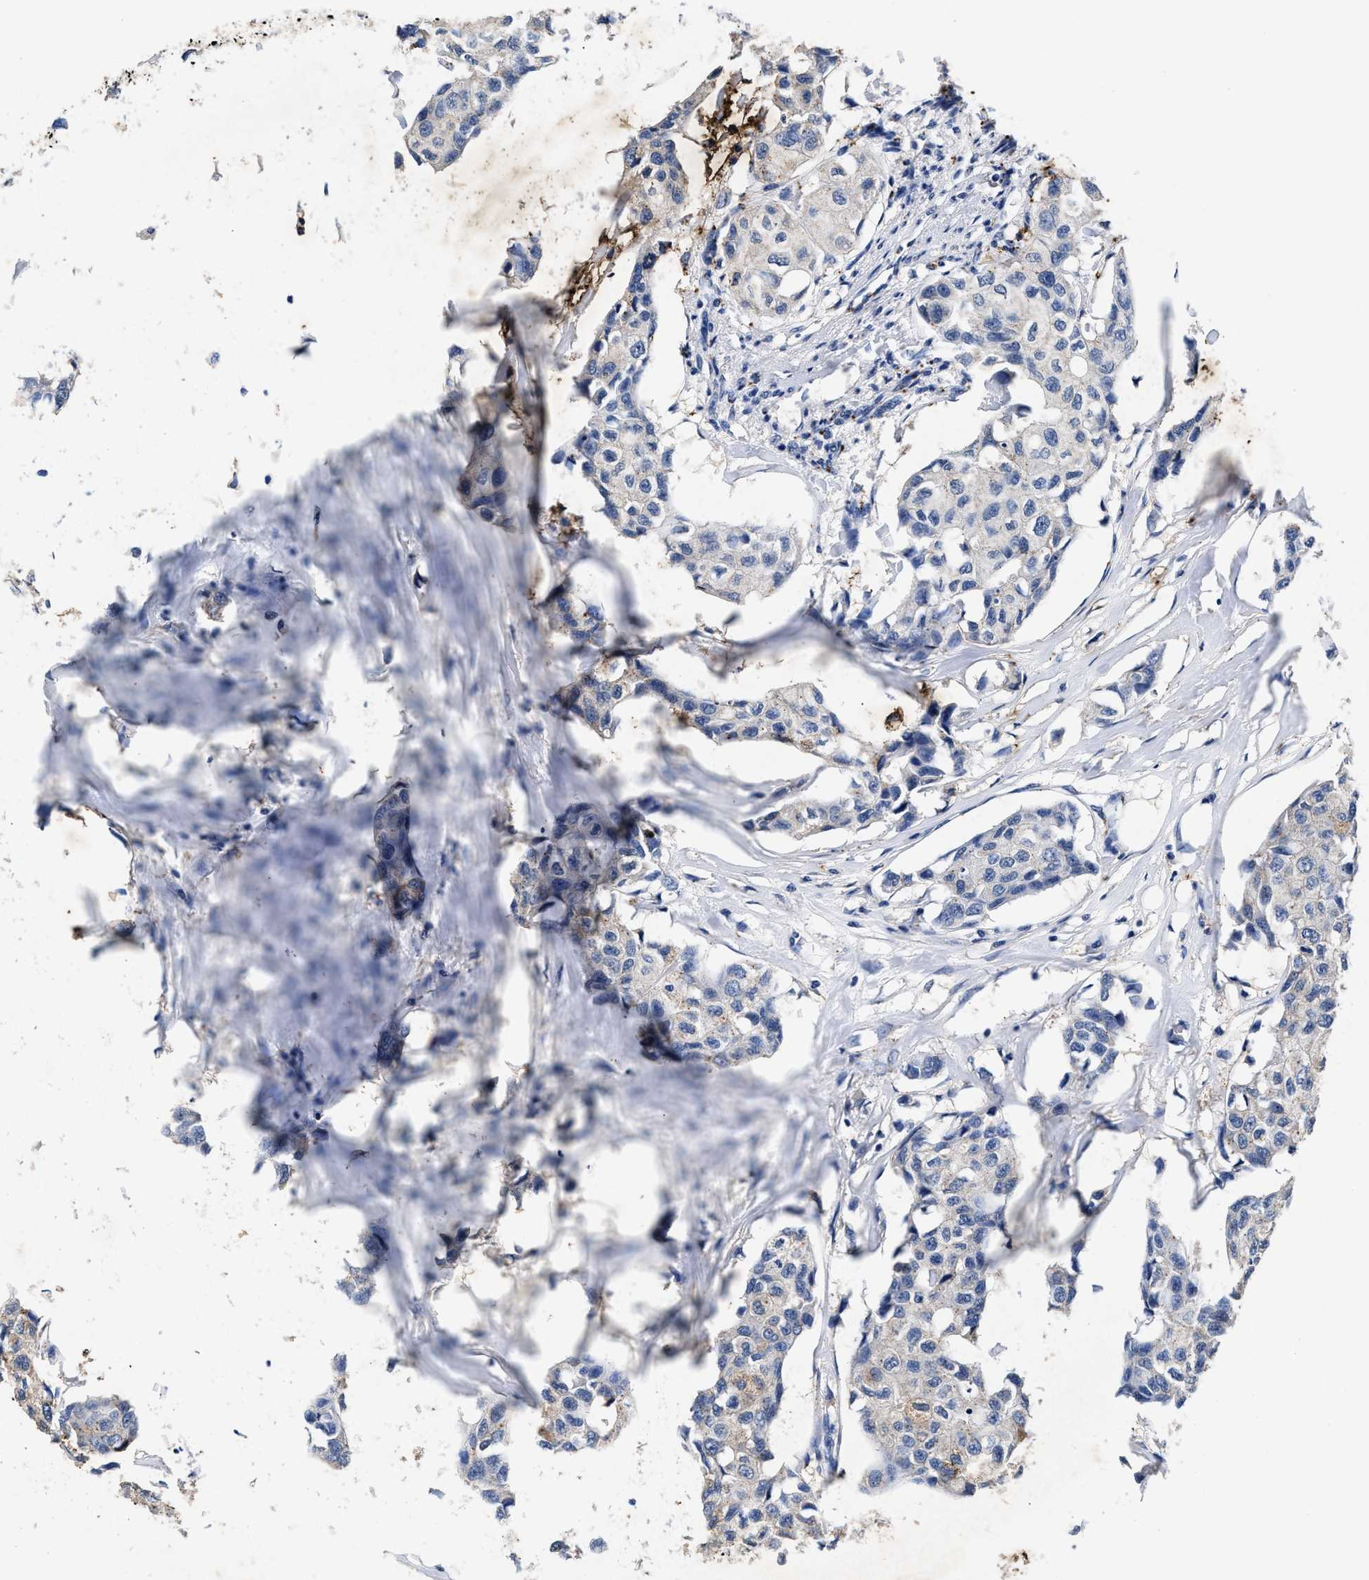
{"staining": {"intensity": "negative", "quantity": "none", "location": "none"}, "tissue": "breast cancer", "cell_type": "Tumor cells", "image_type": "cancer", "snomed": [{"axis": "morphology", "description": "Duct carcinoma"}, {"axis": "topography", "description": "Breast"}], "caption": "Tumor cells are negative for brown protein staining in breast cancer (invasive ductal carcinoma).", "gene": "LTB4R2", "patient": {"sex": "female", "age": 80}}